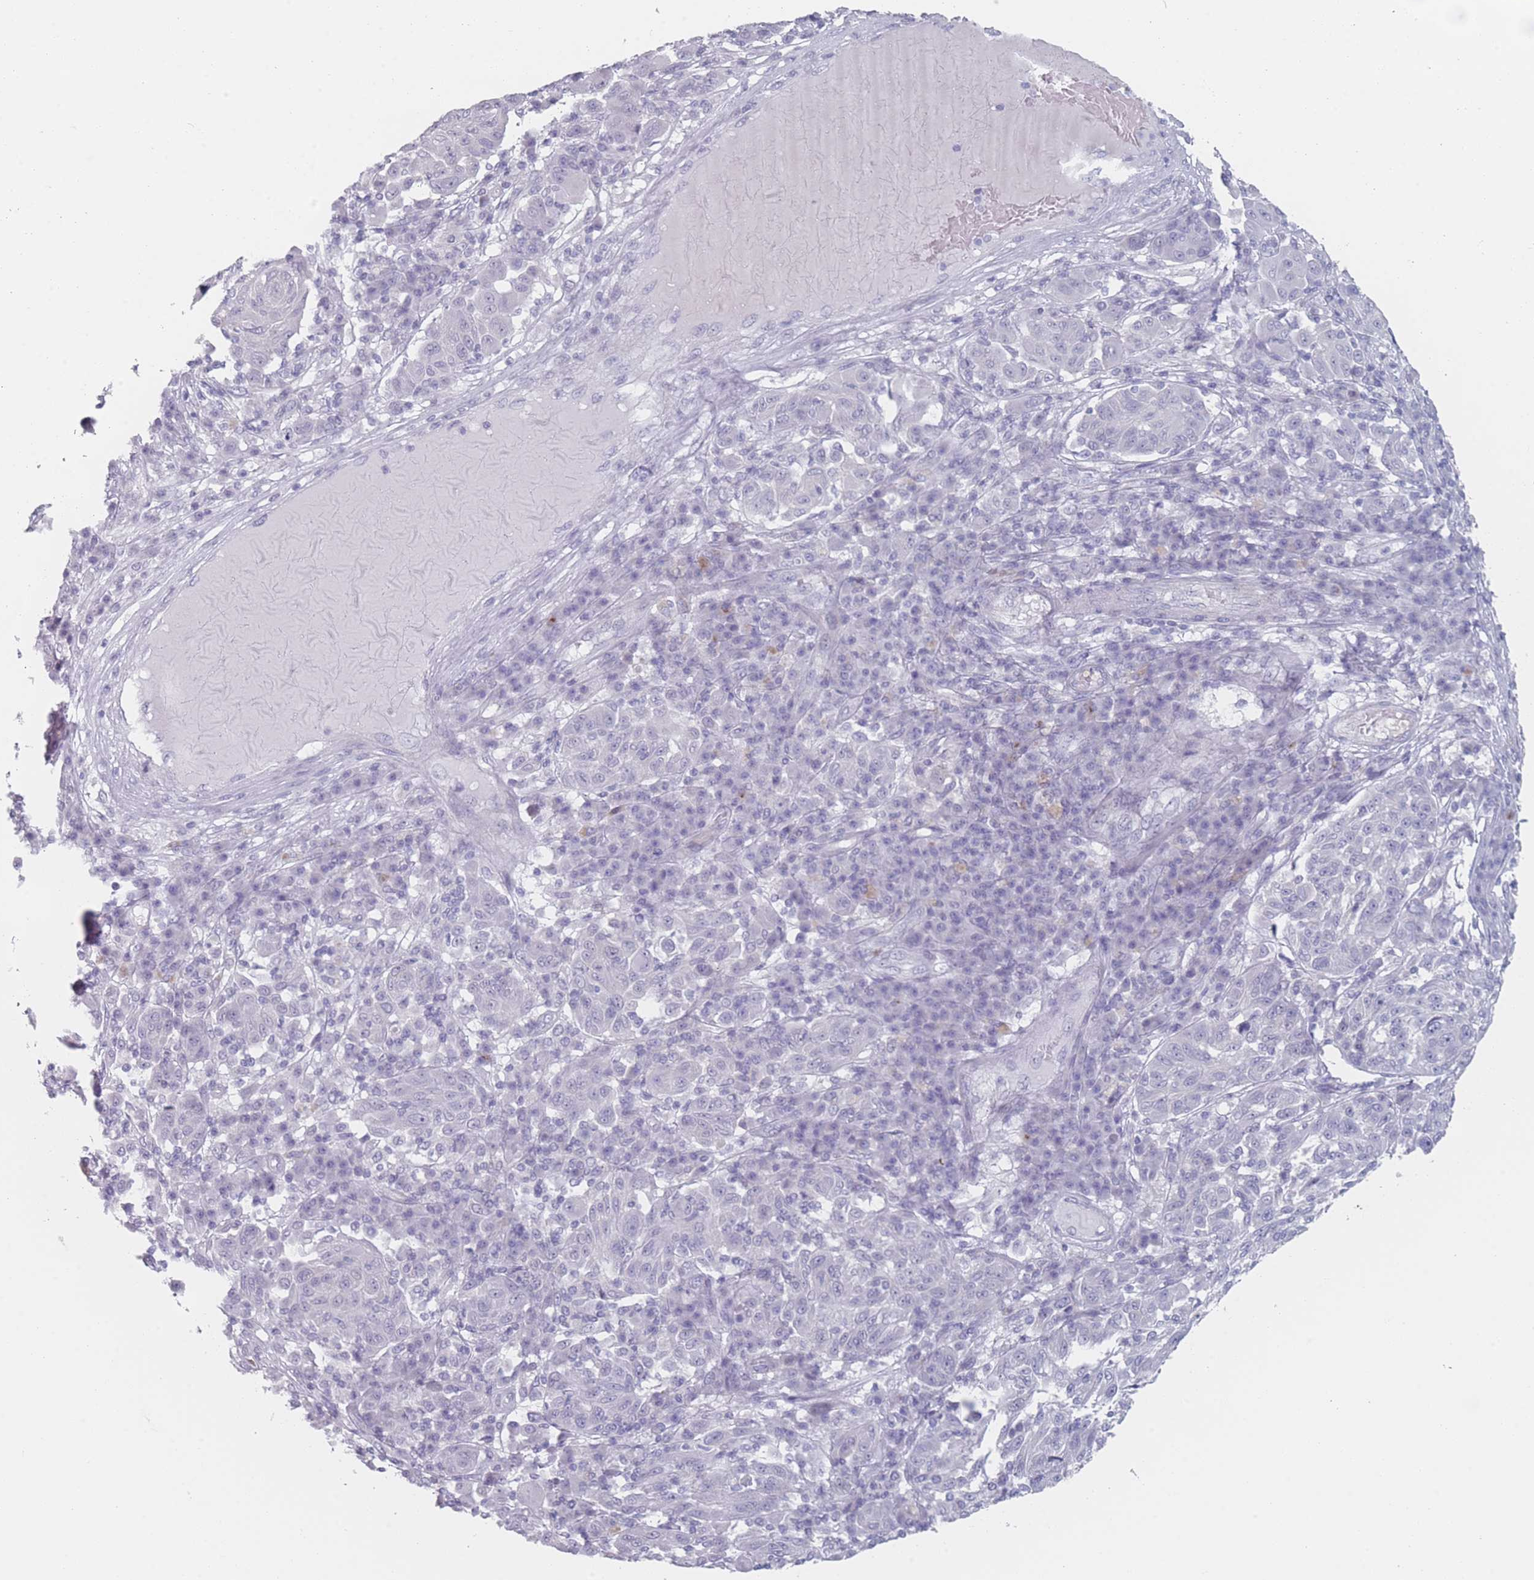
{"staining": {"intensity": "negative", "quantity": "none", "location": "none"}, "tissue": "melanoma", "cell_type": "Tumor cells", "image_type": "cancer", "snomed": [{"axis": "morphology", "description": "Malignant melanoma, NOS"}, {"axis": "topography", "description": "Skin"}], "caption": "There is no significant positivity in tumor cells of melanoma.", "gene": "RNF4", "patient": {"sex": "male", "age": 53}}